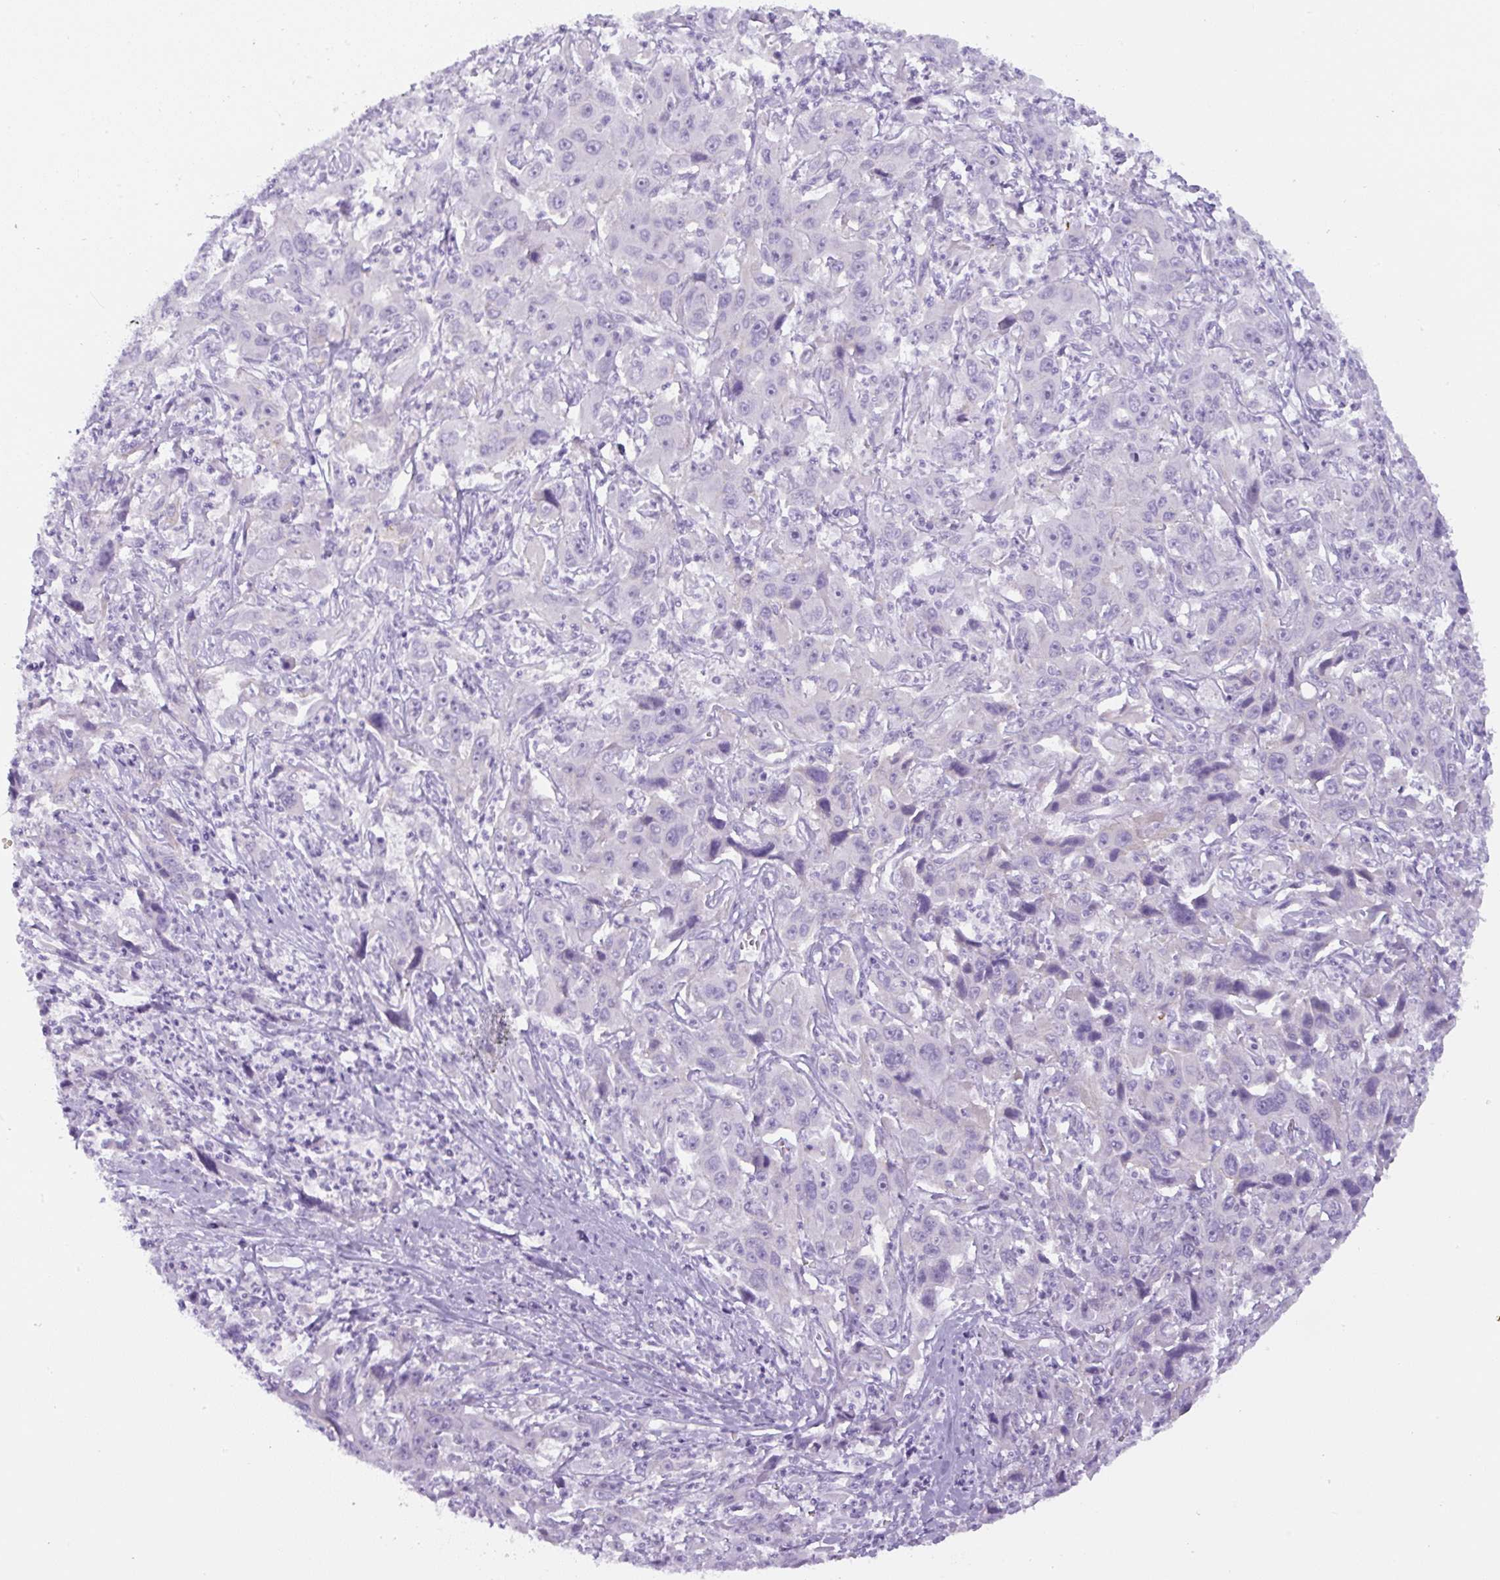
{"staining": {"intensity": "negative", "quantity": "none", "location": "none"}, "tissue": "liver cancer", "cell_type": "Tumor cells", "image_type": "cancer", "snomed": [{"axis": "morphology", "description": "Carcinoma, Hepatocellular, NOS"}, {"axis": "topography", "description": "Liver"}], "caption": "DAB immunohistochemical staining of human liver cancer (hepatocellular carcinoma) exhibits no significant expression in tumor cells.", "gene": "ADAMTS19", "patient": {"sex": "male", "age": 63}}